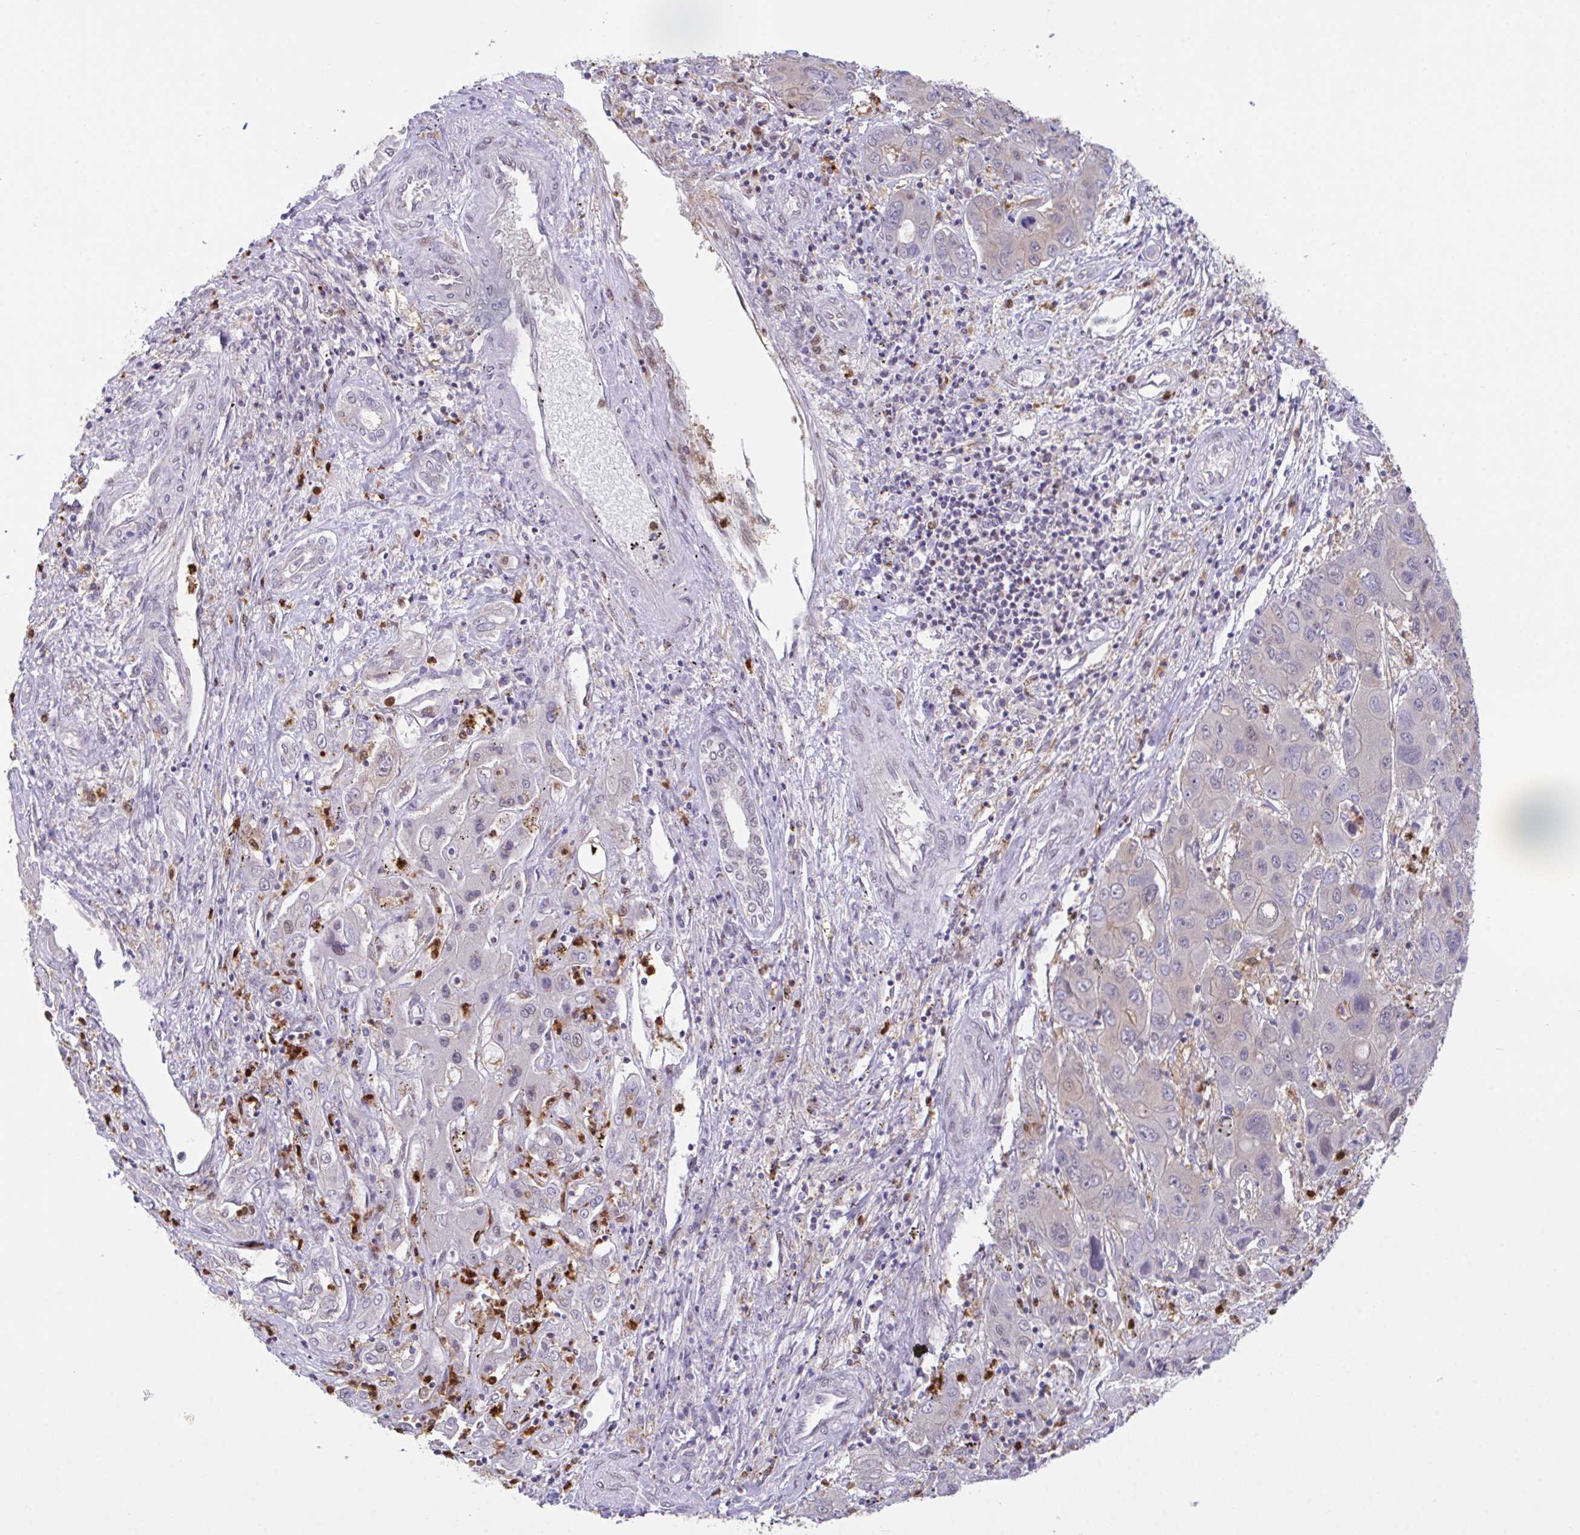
{"staining": {"intensity": "weak", "quantity": "<25%", "location": "nuclear"}, "tissue": "liver cancer", "cell_type": "Tumor cells", "image_type": "cancer", "snomed": [{"axis": "morphology", "description": "Cholangiocarcinoma"}, {"axis": "topography", "description": "Liver"}], "caption": "Image shows no protein expression in tumor cells of cholangiocarcinoma (liver) tissue.", "gene": "OR6K3", "patient": {"sex": "male", "age": 67}}